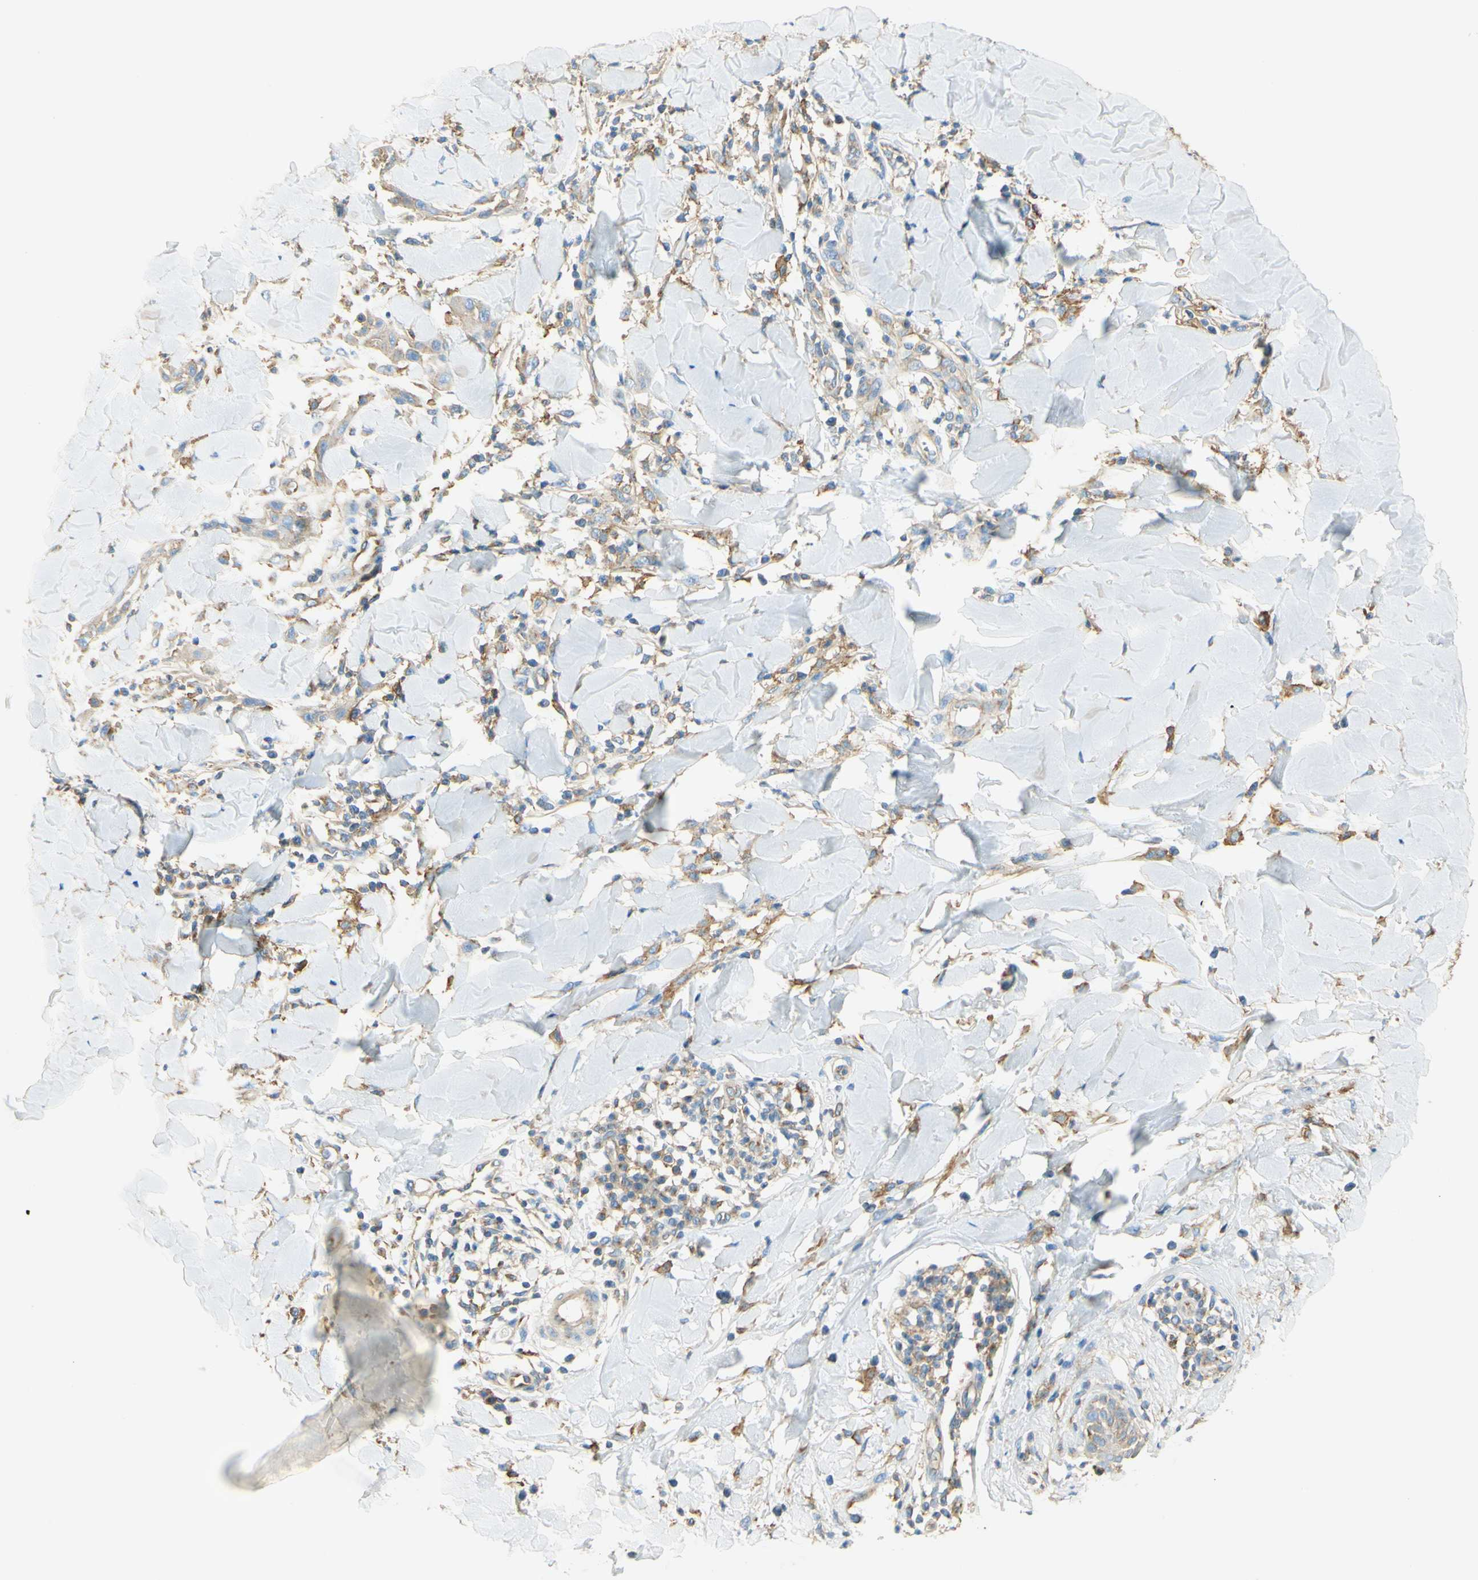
{"staining": {"intensity": "weak", "quantity": ">75%", "location": "cytoplasmic/membranous"}, "tissue": "skin cancer", "cell_type": "Tumor cells", "image_type": "cancer", "snomed": [{"axis": "morphology", "description": "Squamous cell carcinoma, NOS"}, {"axis": "topography", "description": "Skin"}], "caption": "Squamous cell carcinoma (skin) stained for a protein displays weak cytoplasmic/membranous positivity in tumor cells.", "gene": "CLTC", "patient": {"sex": "male", "age": 24}}